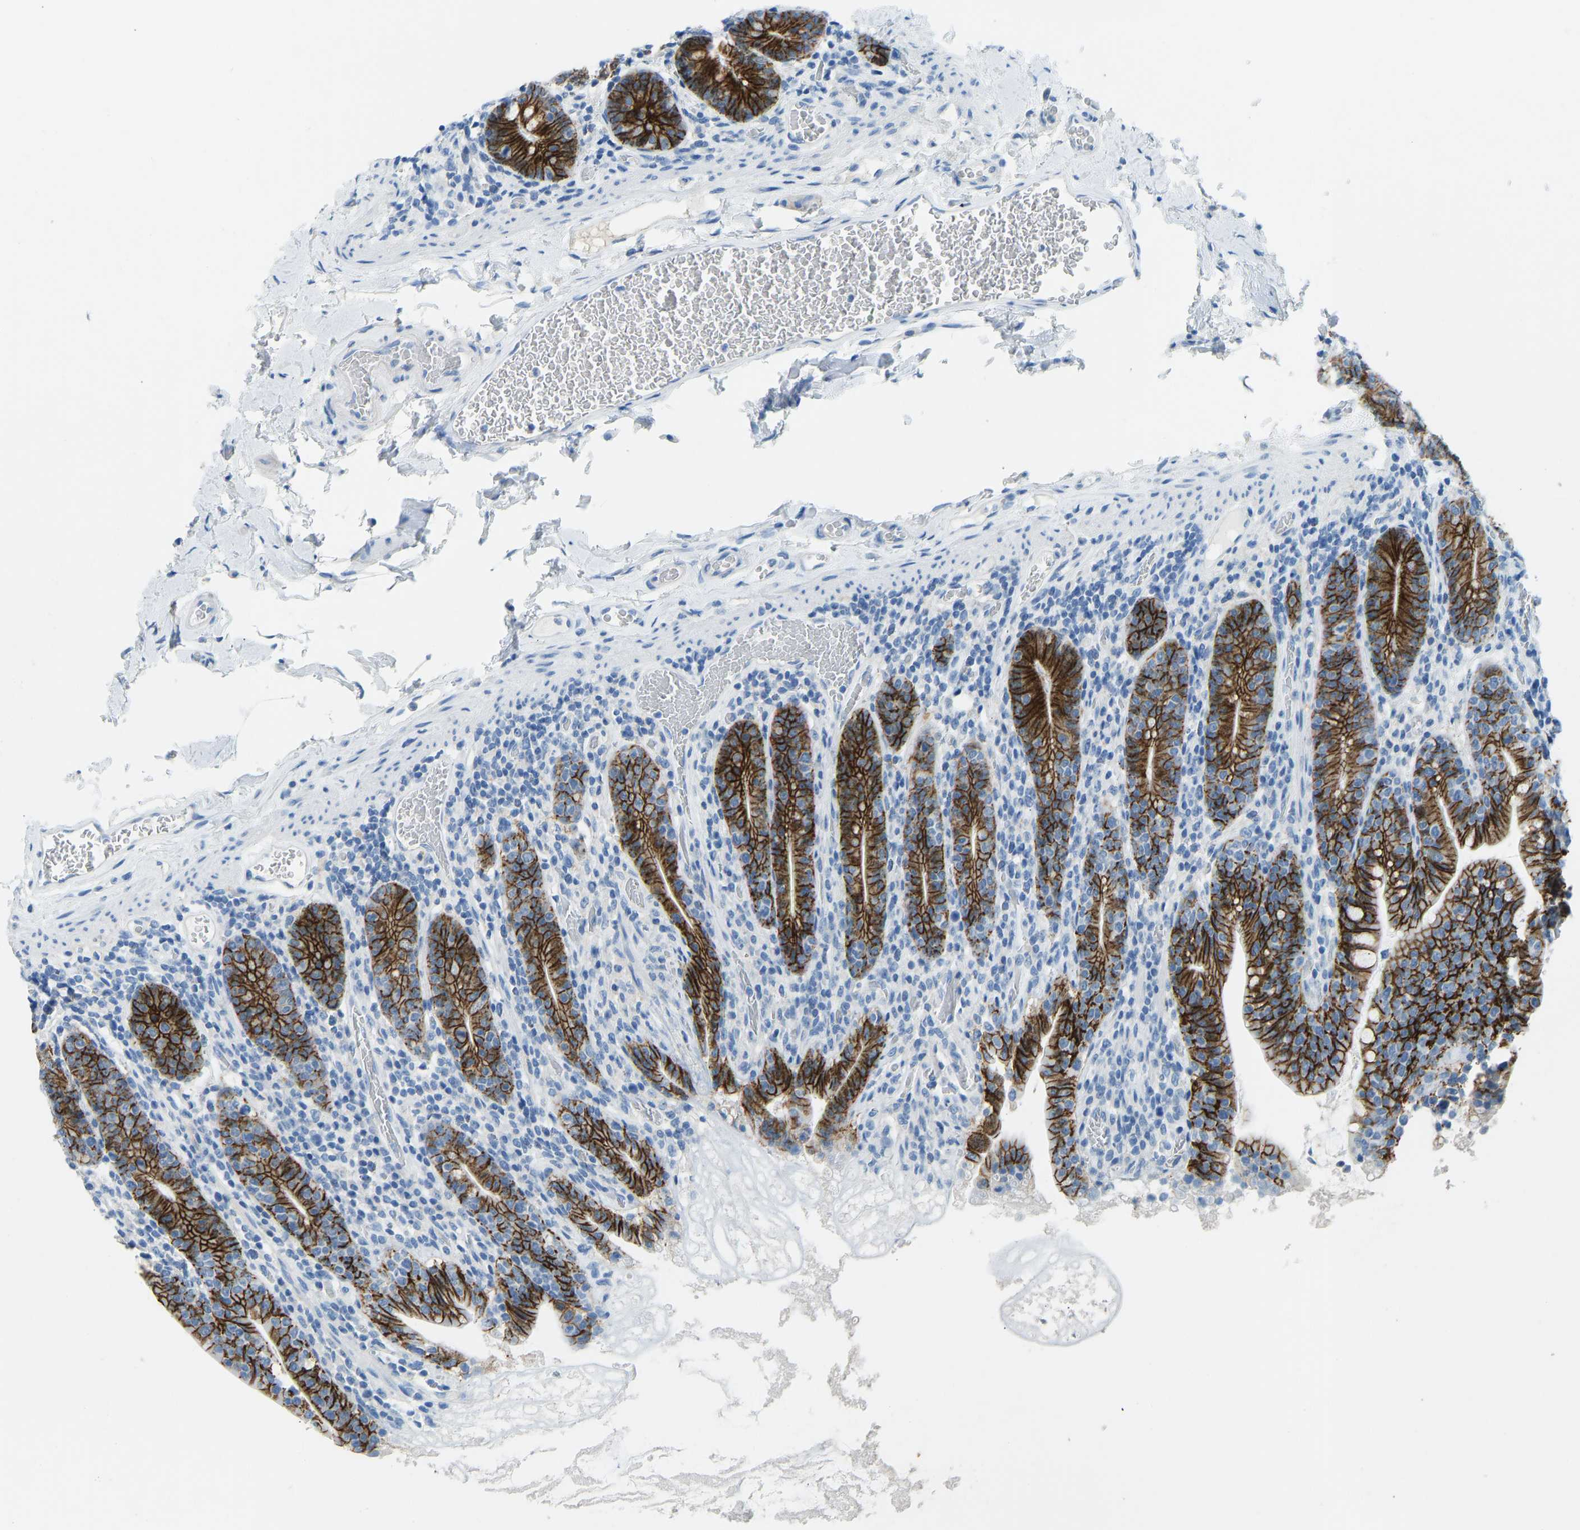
{"staining": {"intensity": "strong", "quantity": ">75%", "location": "cytoplasmic/membranous"}, "tissue": "small intestine", "cell_type": "Glandular cells", "image_type": "normal", "snomed": [{"axis": "morphology", "description": "Normal tissue, NOS"}, {"axis": "topography", "description": "Small intestine"}], "caption": "Immunohistochemical staining of normal human small intestine exhibits strong cytoplasmic/membranous protein staining in about >75% of glandular cells.", "gene": "ATP1A1", "patient": {"sex": "female", "age": 56}}